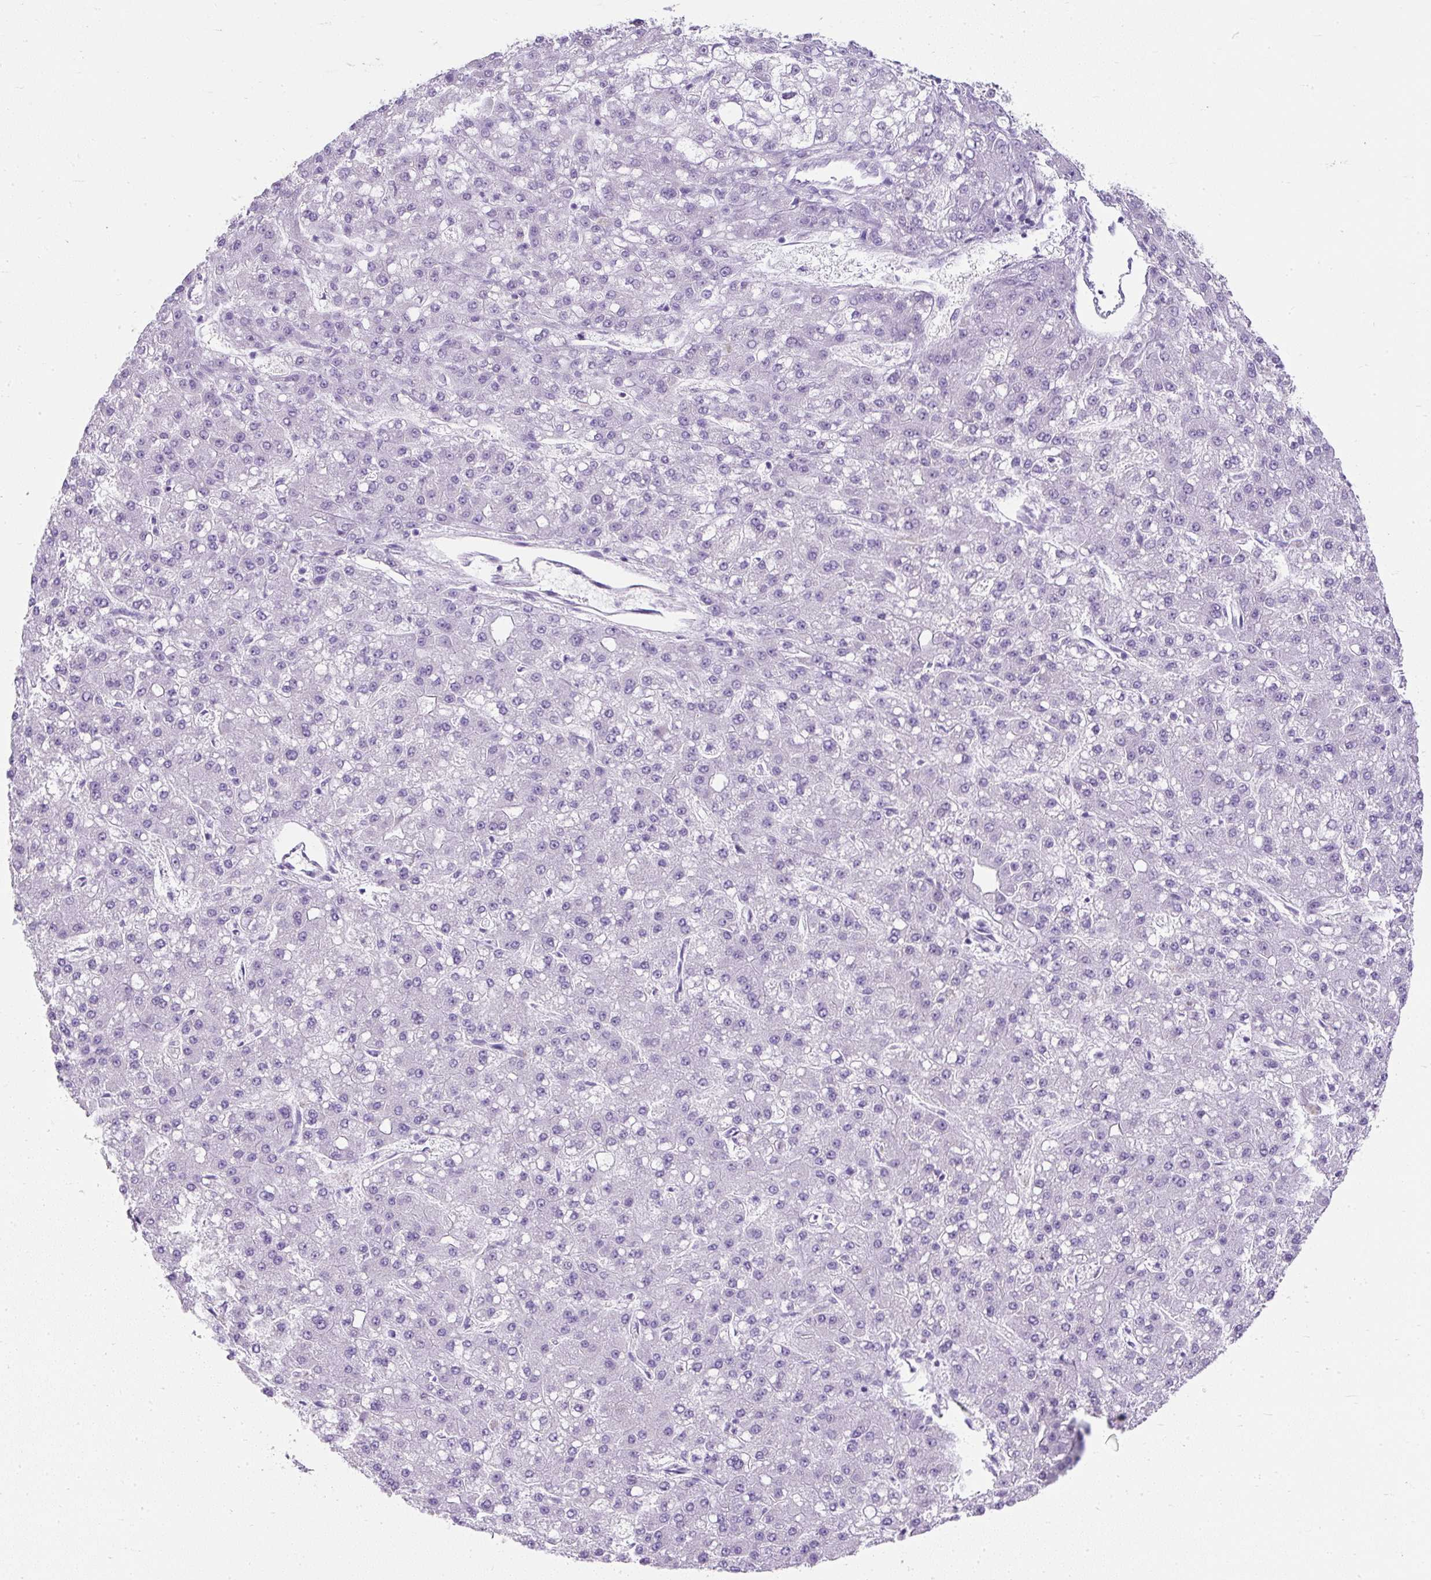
{"staining": {"intensity": "negative", "quantity": "none", "location": "none"}, "tissue": "liver cancer", "cell_type": "Tumor cells", "image_type": "cancer", "snomed": [{"axis": "morphology", "description": "Carcinoma, Hepatocellular, NOS"}, {"axis": "topography", "description": "Liver"}], "caption": "The immunohistochemistry micrograph has no significant staining in tumor cells of hepatocellular carcinoma (liver) tissue.", "gene": "C2CD4C", "patient": {"sex": "male", "age": 67}}